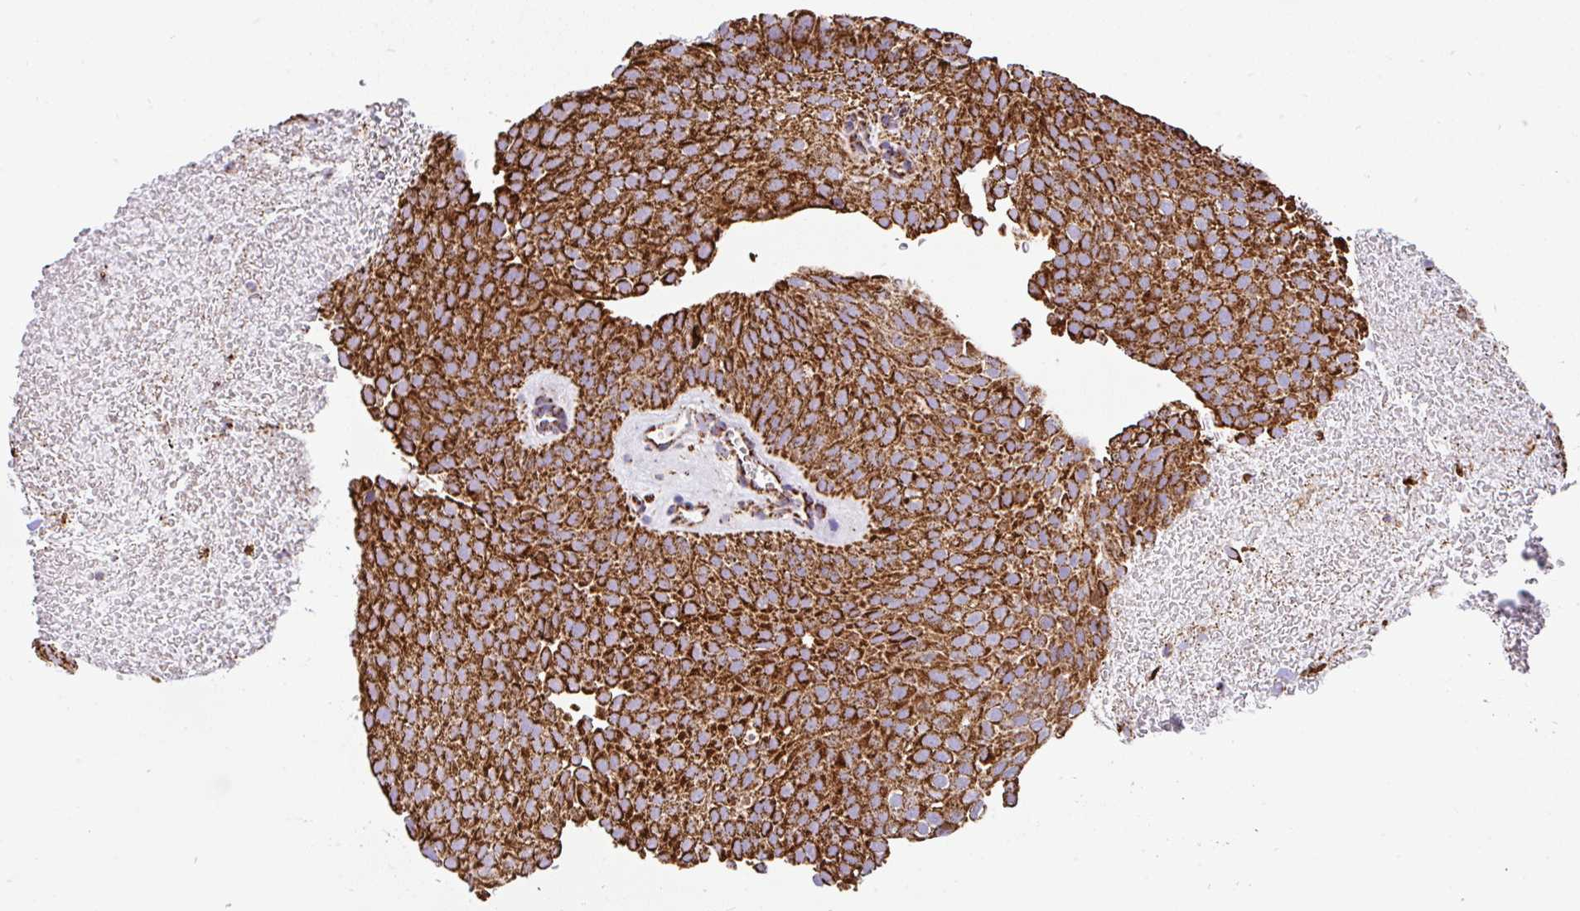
{"staining": {"intensity": "strong", "quantity": ">75%", "location": "cytoplasmic/membranous"}, "tissue": "urothelial cancer", "cell_type": "Tumor cells", "image_type": "cancer", "snomed": [{"axis": "morphology", "description": "Urothelial carcinoma, Low grade"}, {"axis": "topography", "description": "Urinary bladder"}], "caption": "A histopathology image of human urothelial cancer stained for a protein exhibits strong cytoplasmic/membranous brown staining in tumor cells.", "gene": "ANKRD33B", "patient": {"sex": "male", "age": 78}}